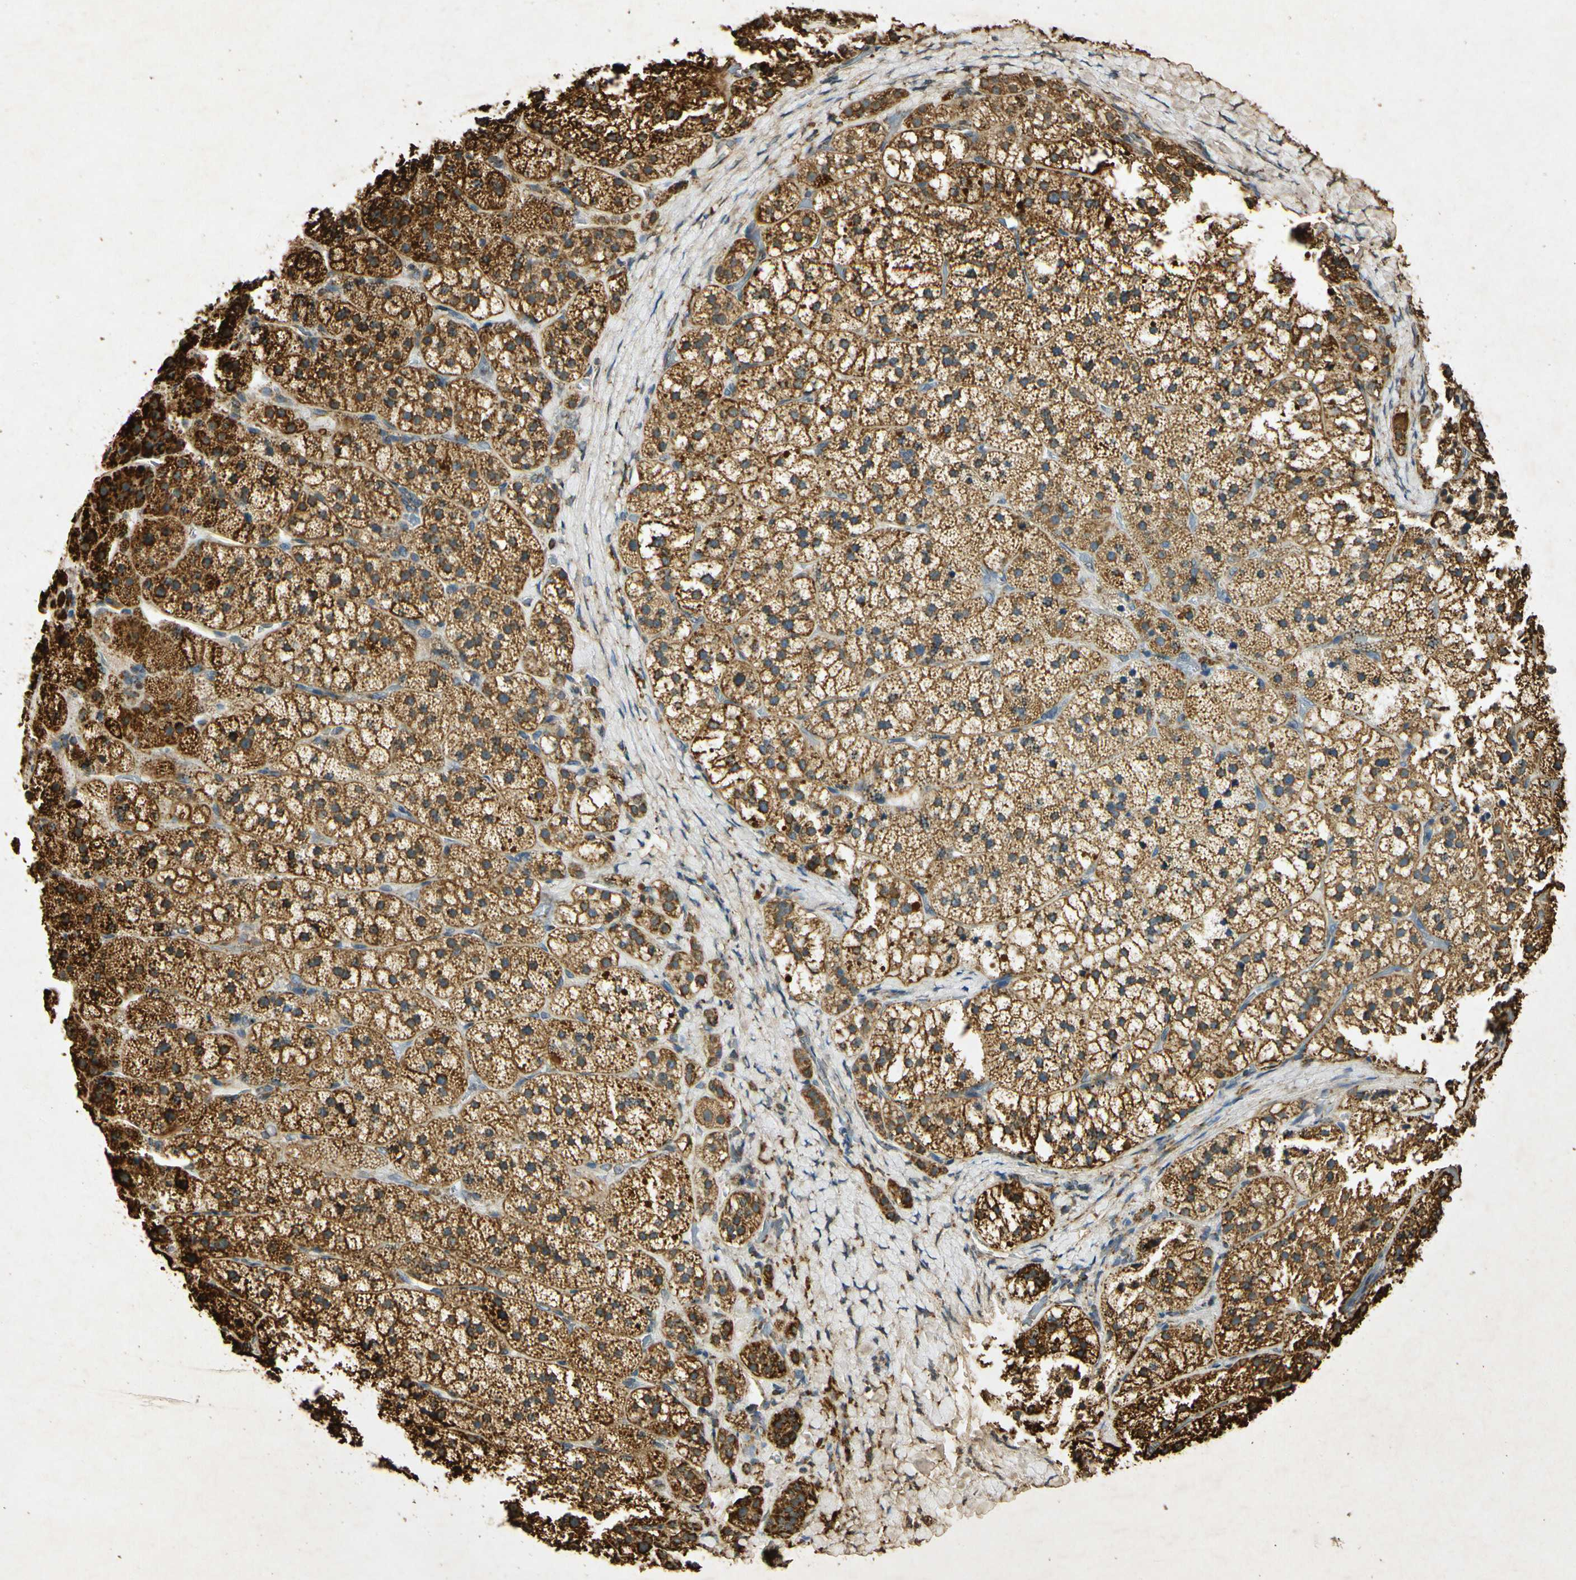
{"staining": {"intensity": "strong", "quantity": ">75%", "location": "cytoplasmic/membranous"}, "tissue": "adrenal gland", "cell_type": "Glandular cells", "image_type": "normal", "snomed": [{"axis": "morphology", "description": "Normal tissue, NOS"}, {"axis": "topography", "description": "Adrenal gland"}], "caption": "Adrenal gland was stained to show a protein in brown. There is high levels of strong cytoplasmic/membranous positivity in approximately >75% of glandular cells. (DAB IHC with brightfield microscopy, high magnification).", "gene": "PRDX3", "patient": {"sex": "female", "age": 44}}